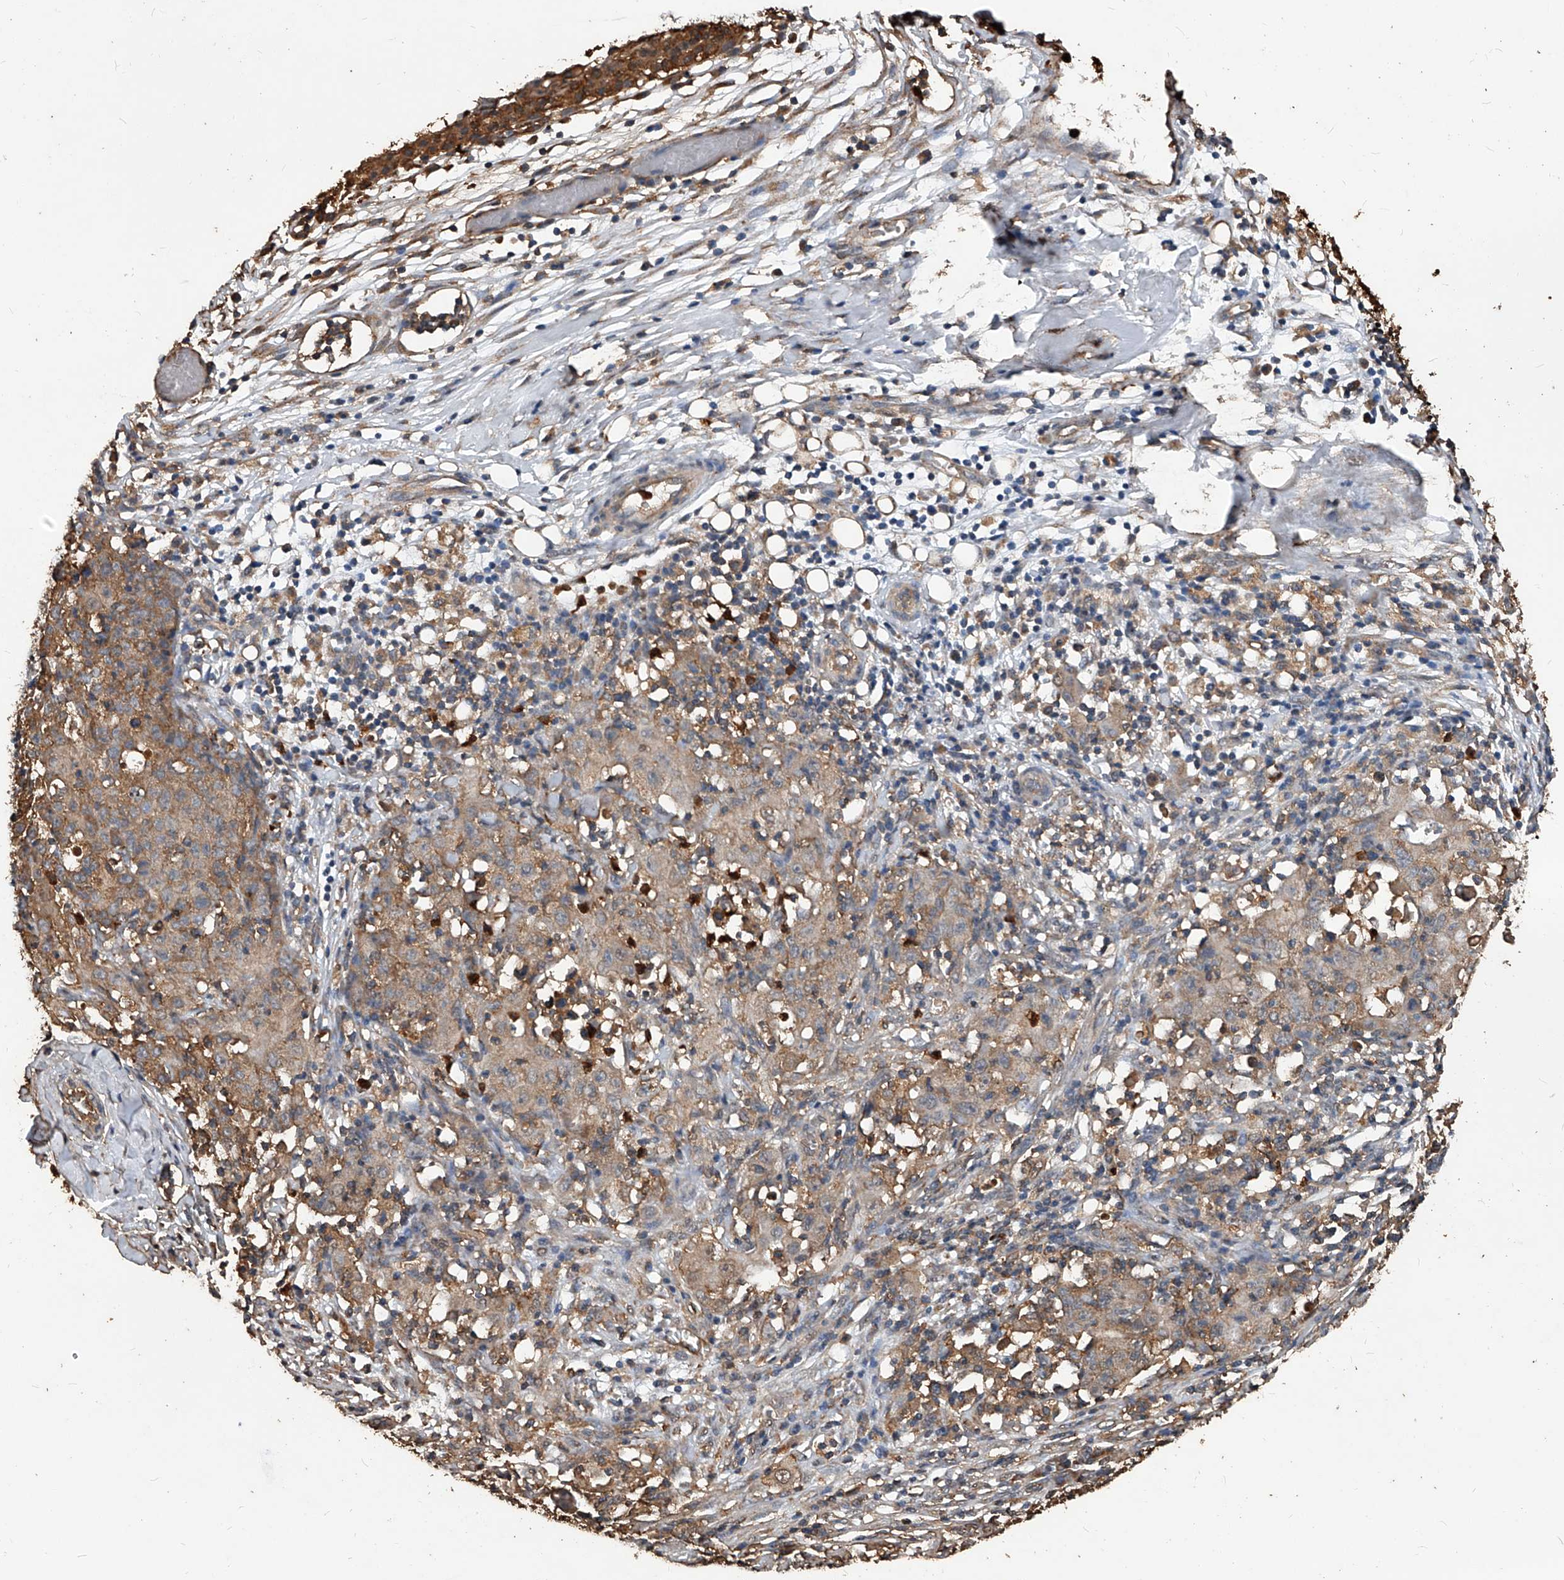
{"staining": {"intensity": "weak", "quantity": ">75%", "location": "cytoplasmic/membranous"}, "tissue": "ovarian cancer", "cell_type": "Tumor cells", "image_type": "cancer", "snomed": [{"axis": "morphology", "description": "Carcinoma, endometroid"}, {"axis": "topography", "description": "Ovary"}], "caption": "Protein expression analysis of human ovarian endometroid carcinoma reveals weak cytoplasmic/membranous expression in approximately >75% of tumor cells.", "gene": "UCP2", "patient": {"sex": "female", "age": 42}}